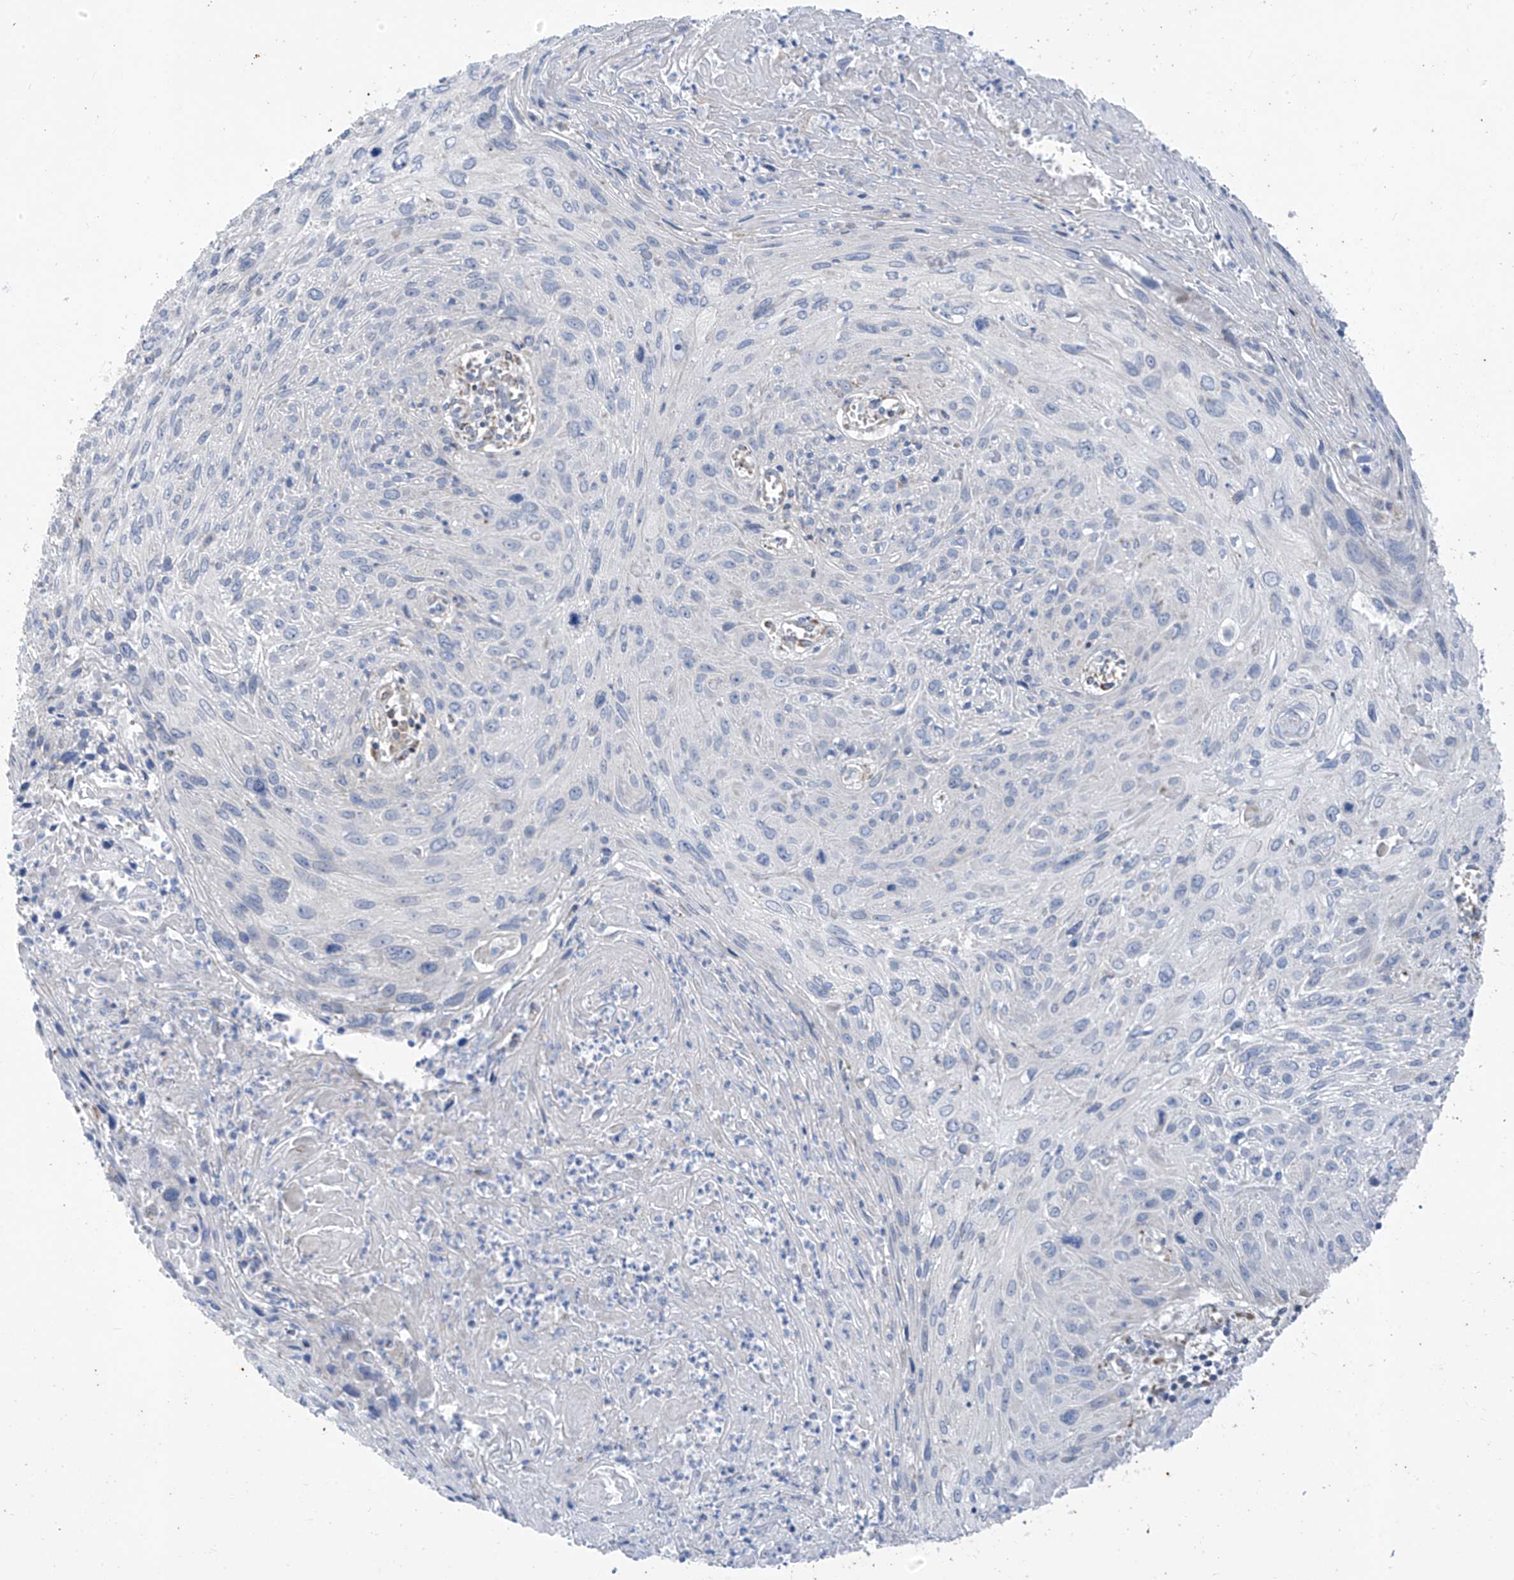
{"staining": {"intensity": "negative", "quantity": "none", "location": "none"}, "tissue": "cervical cancer", "cell_type": "Tumor cells", "image_type": "cancer", "snomed": [{"axis": "morphology", "description": "Squamous cell carcinoma, NOS"}, {"axis": "topography", "description": "Cervix"}], "caption": "Immunohistochemistry (IHC) of human cervical cancer (squamous cell carcinoma) exhibits no positivity in tumor cells.", "gene": "EOMES", "patient": {"sex": "female", "age": 51}}